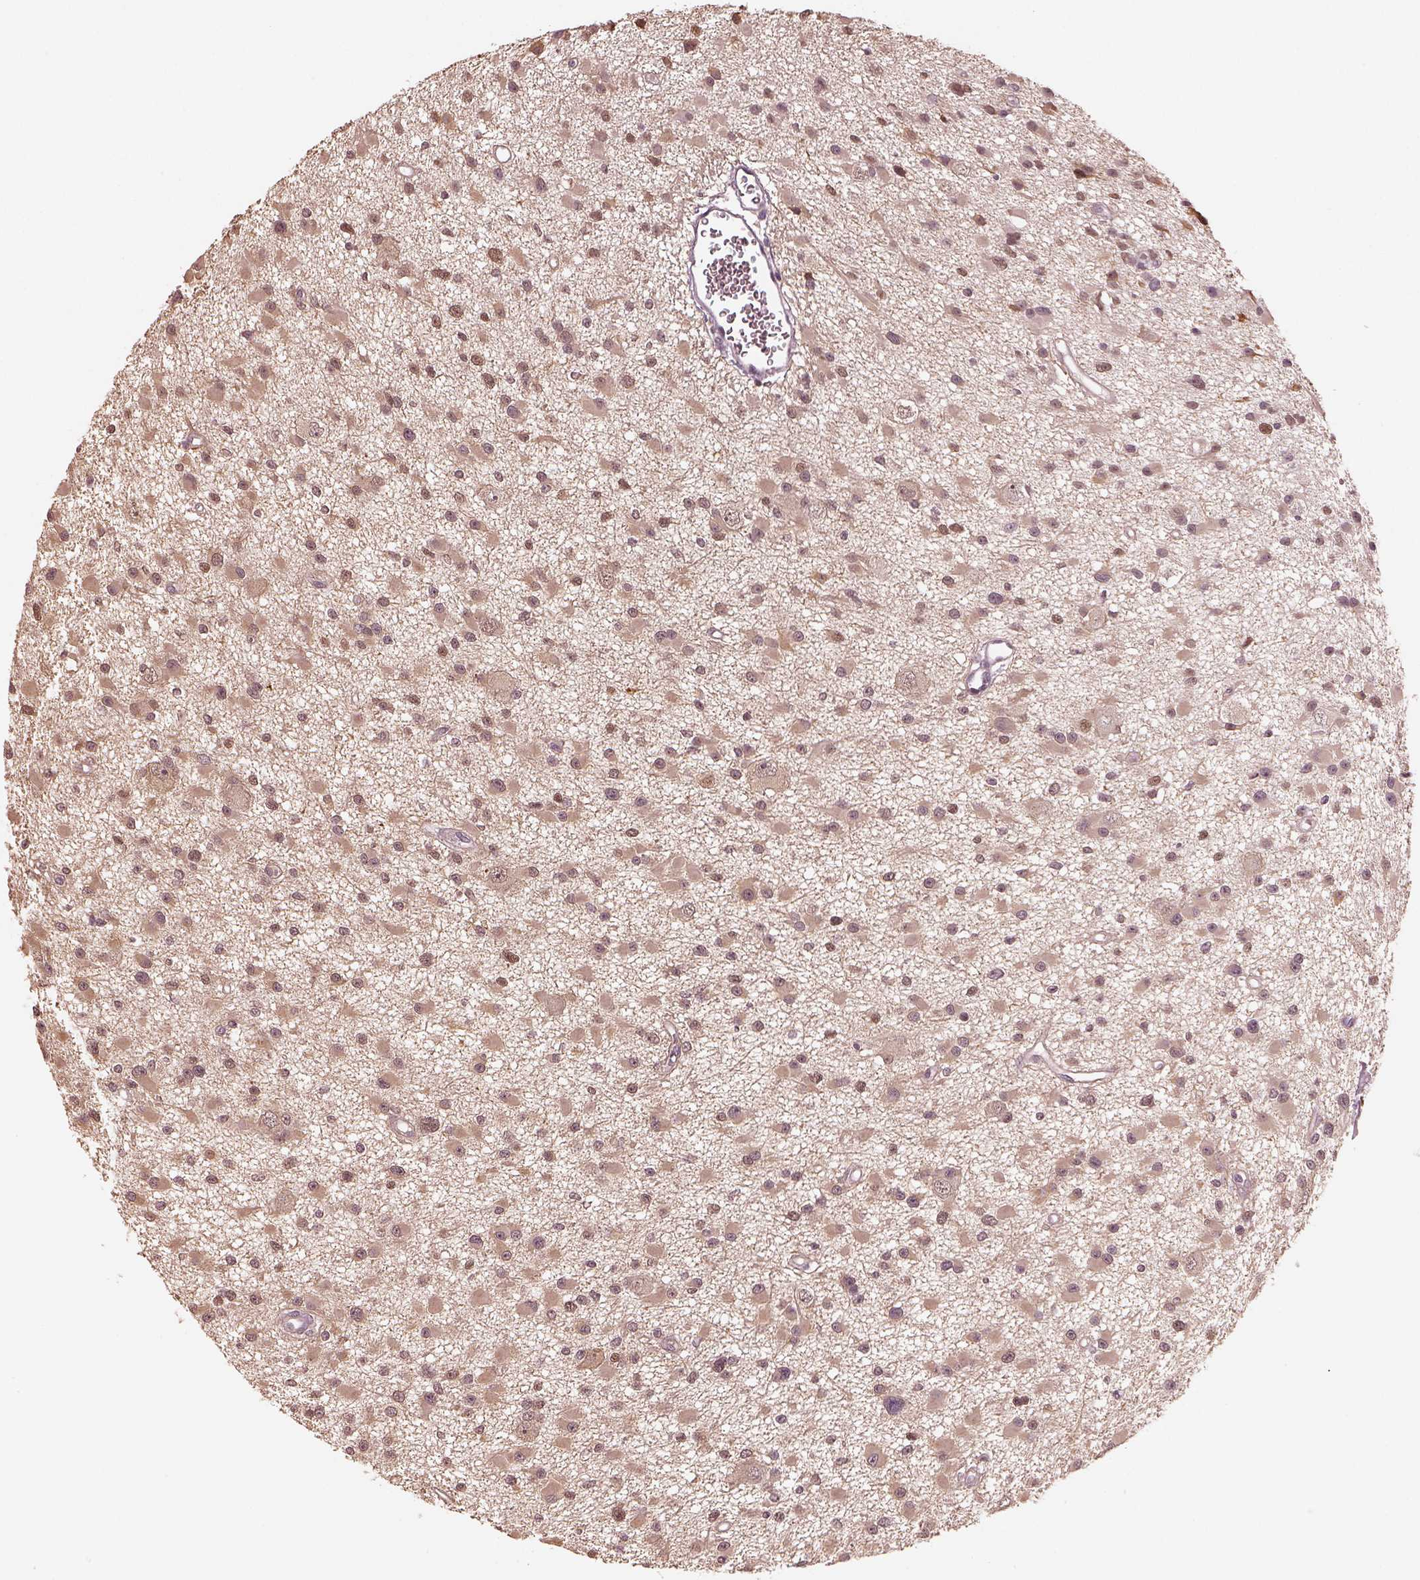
{"staining": {"intensity": "moderate", "quantity": "<25%", "location": "cytoplasmic/membranous,nuclear"}, "tissue": "glioma", "cell_type": "Tumor cells", "image_type": "cancer", "snomed": [{"axis": "morphology", "description": "Glioma, malignant, High grade"}, {"axis": "topography", "description": "Brain"}], "caption": "Malignant high-grade glioma stained with a brown dye demonstrates moderate cytoplasmic/membranous and nuclear positive staining in about <25% of tumor cells.", "gene": "EGR4", "patient": {"sex": "male", "age": 54}}